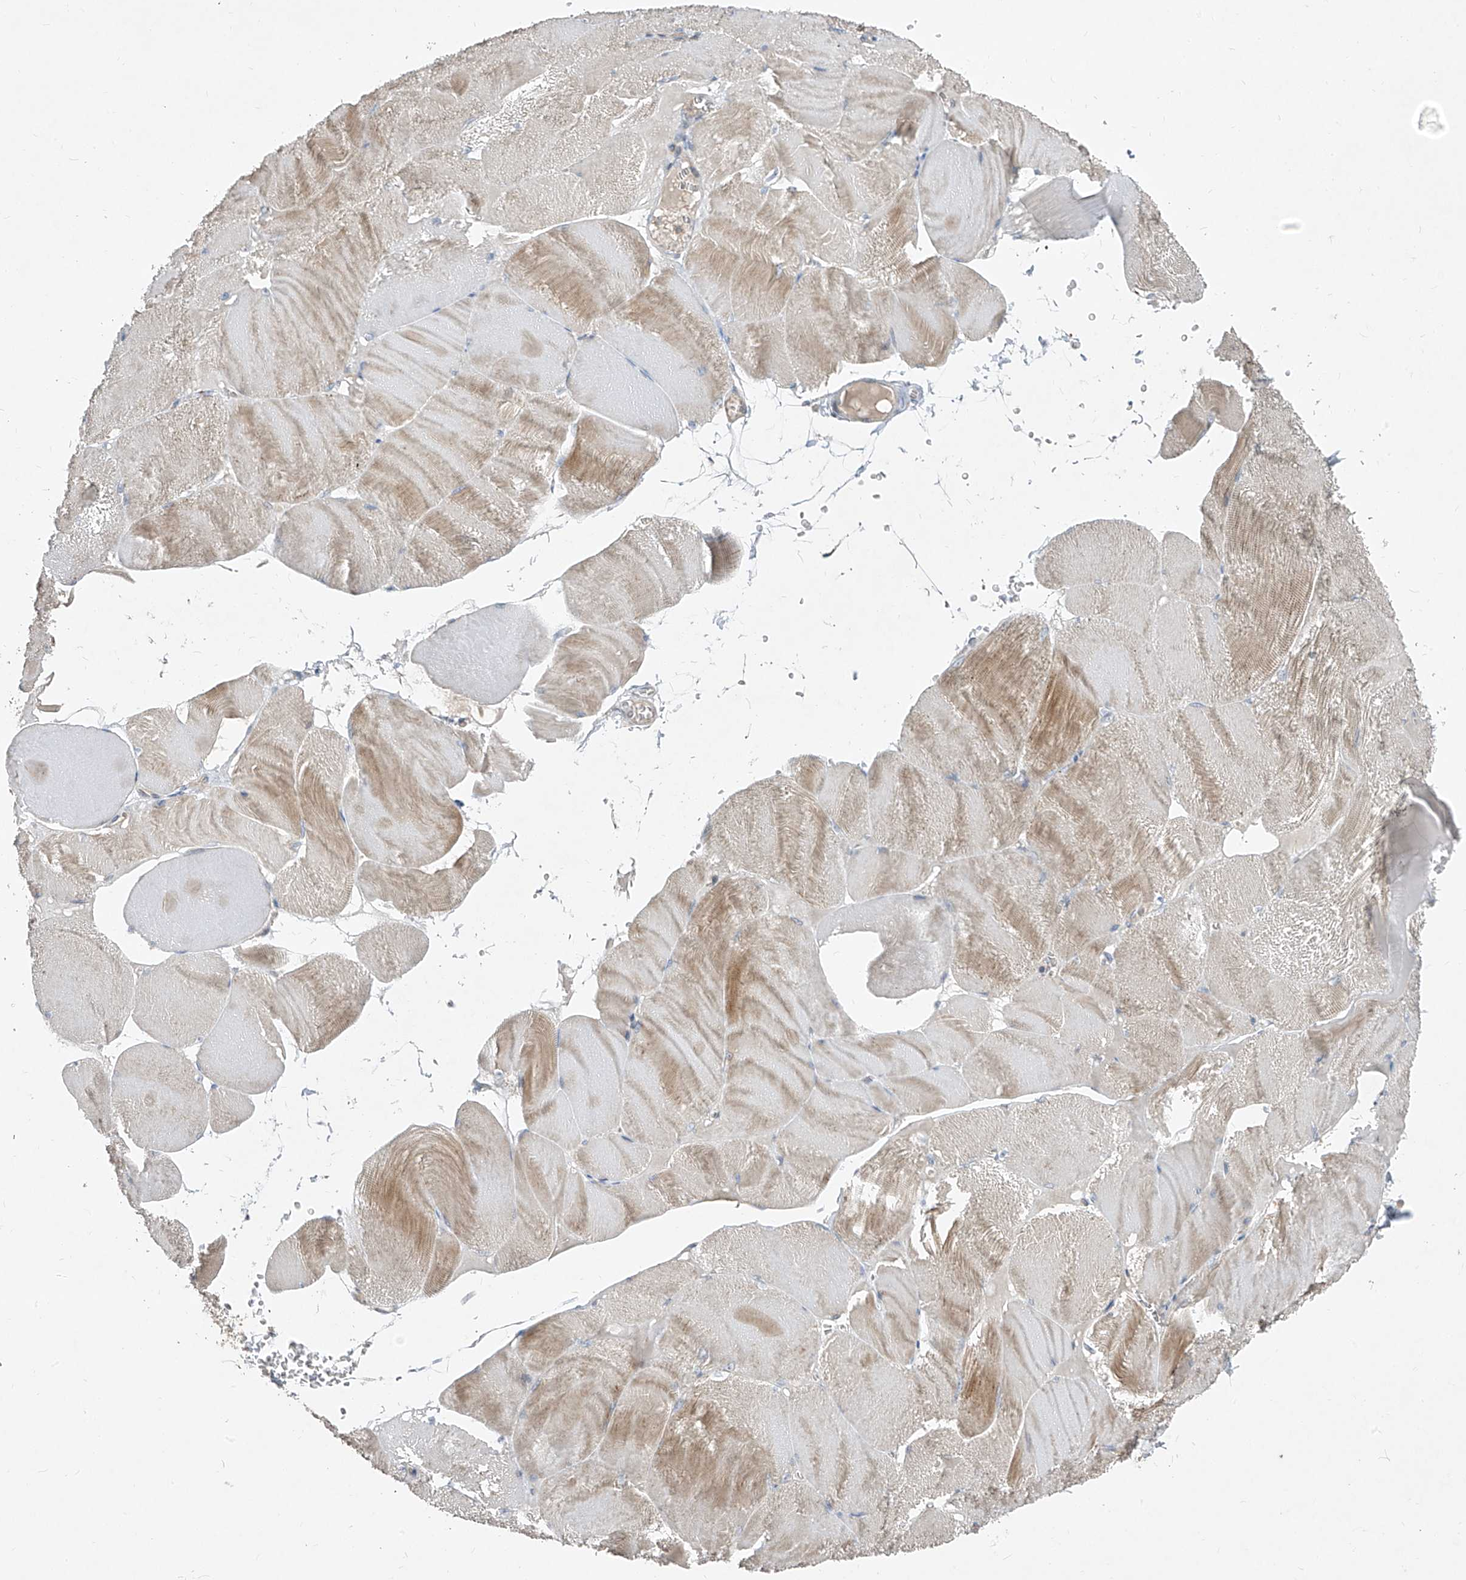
{"staining": {"intensity": "moderate", "quantity": "25%-75%", "location": "cytoplasmic/membranous"}, "tissue": "skeletal muscle", "cell_type": "Myocytes", "image_type": "normal", "snomed": [{"axis": "morphology", "description": "Normal tissue, NOS"}, {"axis": "morphology", "description": "Basal cell carcinoma"}, {"axis": "topography", "description": "Skeletal muscle"}], "caption": "This micrograph shows unremarkable skeletal muscle stained with immunohistochemistry to label a protein in brown. The cytoplasmic/membranous of myocytes show moderate positivity for the protein. Nuclei are counter-stained blue.", "gene": "ABCD3", "patient": {"sex": "female", "age": 64}}